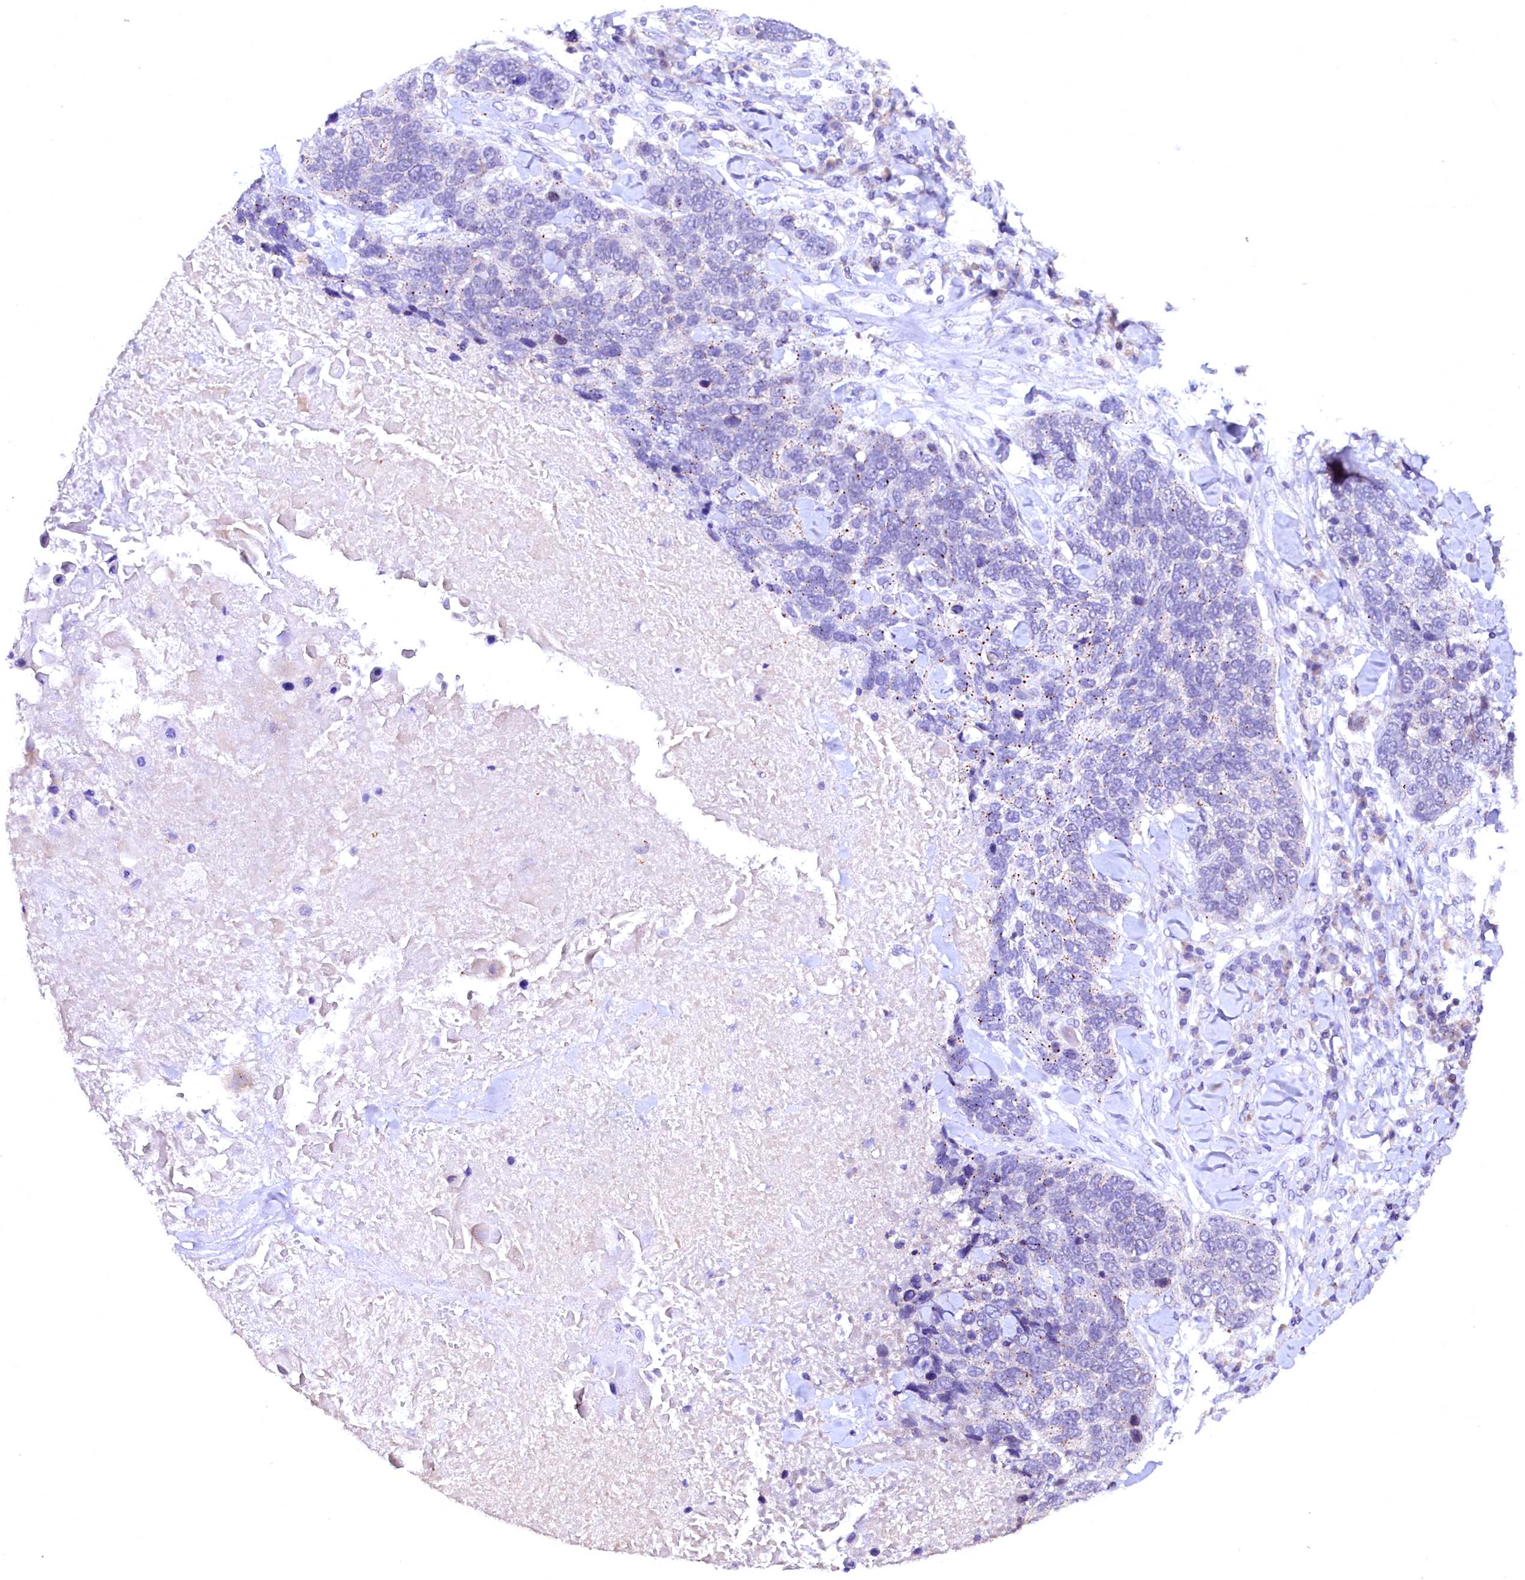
{"staining": {"intensity": "moderate", "quantity": "<25%", "location": "cytoplasmic/membranous"}, "tissue": "lung cancer", "cell_type": "Tumor cells", "image_type": "cancer", "snomed": [{"axis": "morphology", "description": "Squamous cell carcinoma, NOS"}, {"axis": "topography", "description": "Lung"}], "caption": "The photomicrograph shows a brown stain indicating the presence of a protein in the cytoplasmic/membranous of tumor cells in lung cancer (squamous cell carcinoma).", "gene": "NALF1", "patient": {"sex": "male", "age": 66}}